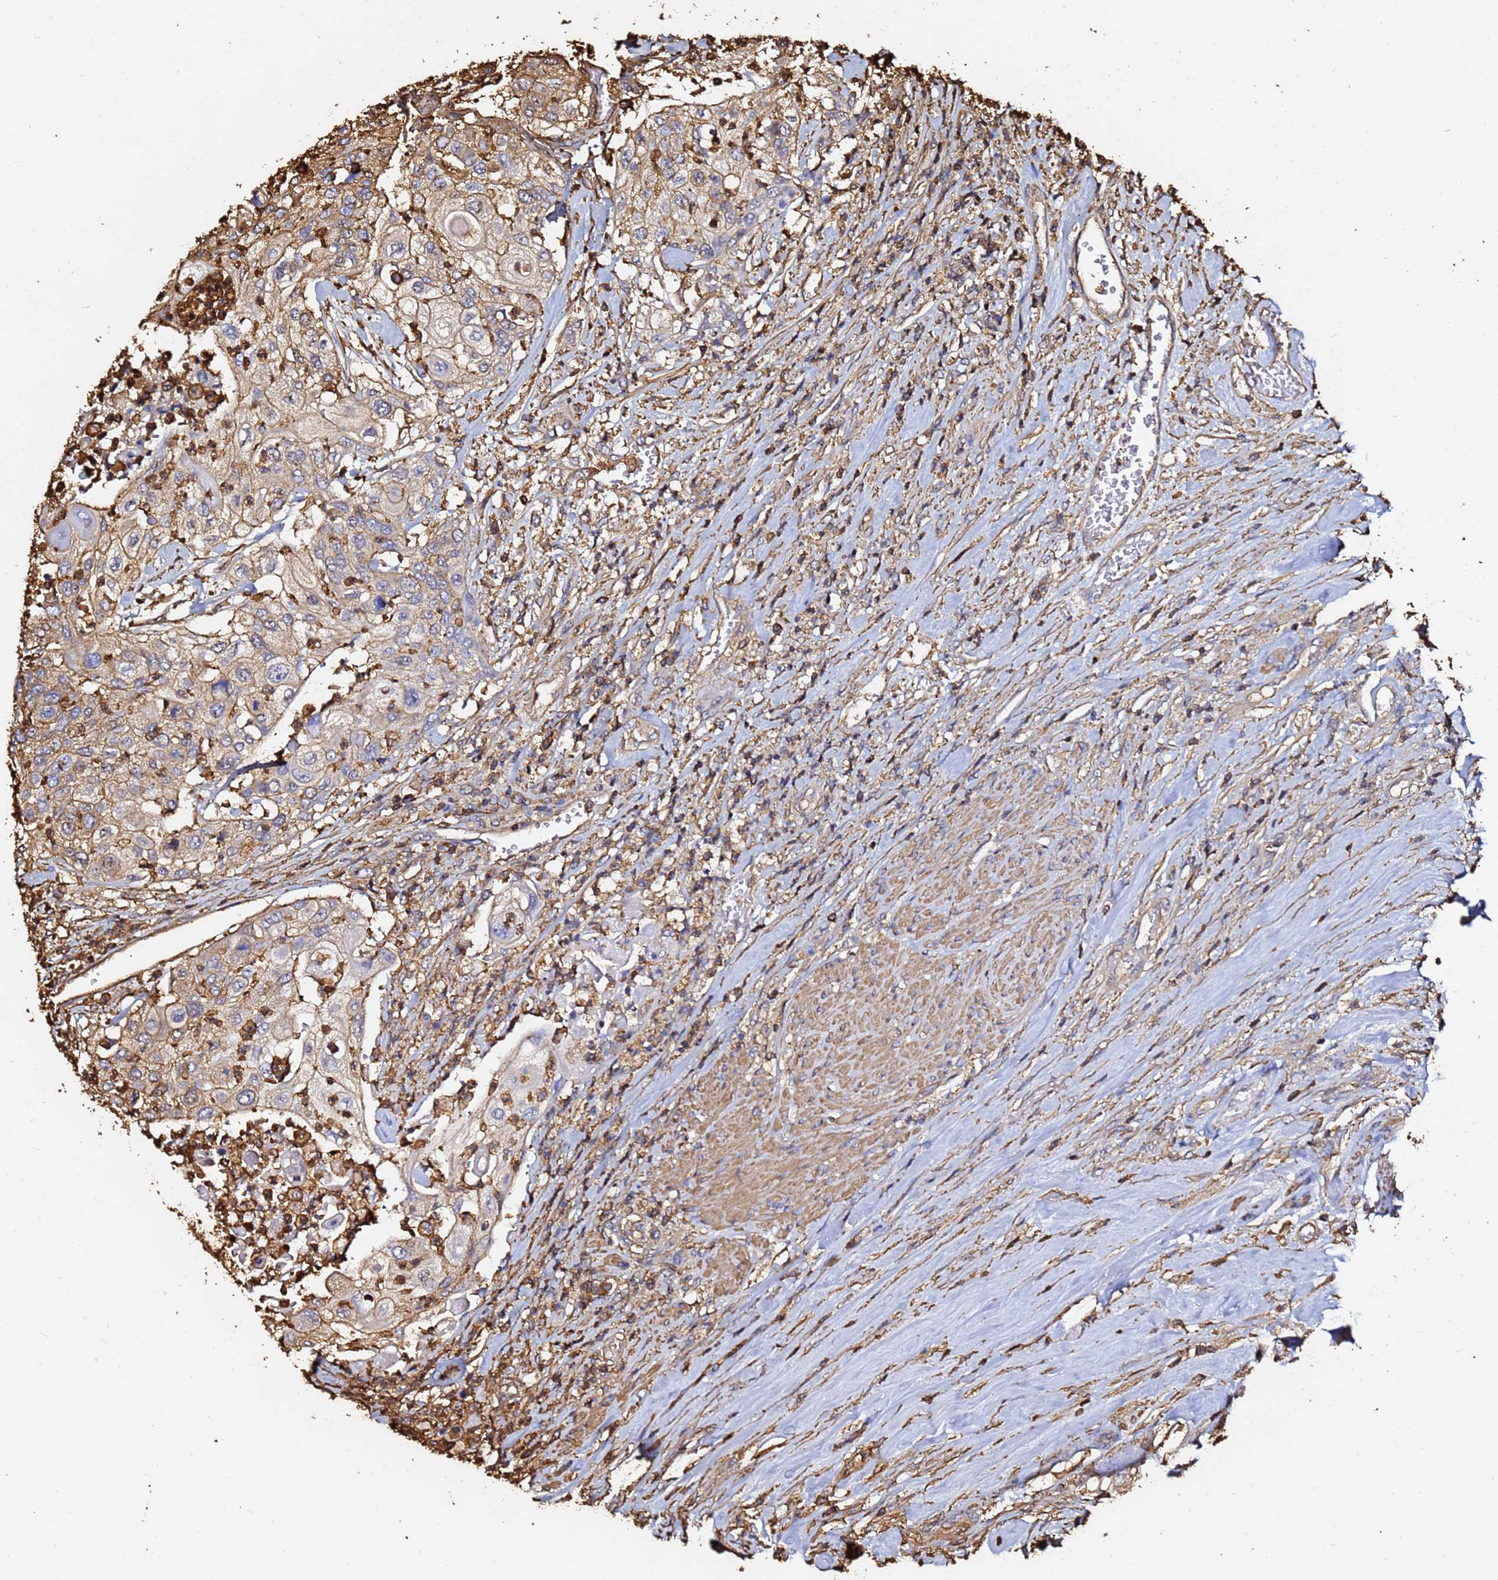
{"staining": {"intensity": "moderate", "quantity": "<25%", "location": "cytoplasmic/membranous"}, "tissue": "urothelial cancer", "cell_type": "Tumor cells", "image_type": "cancer", "snomed": [{"axis": "morphology", "description": "Urothelial carcinoma, High grade"}, {"axis": "topography", "description": "Urinary bladder"}], "caption": "IHC of urothelial cancer reveals low levels of moderate cytoplasmic/membranous positivity in approximately <25% of tumor cells.", "gene": "ACTB", "patient": {"sex": "female", "age": 79}}